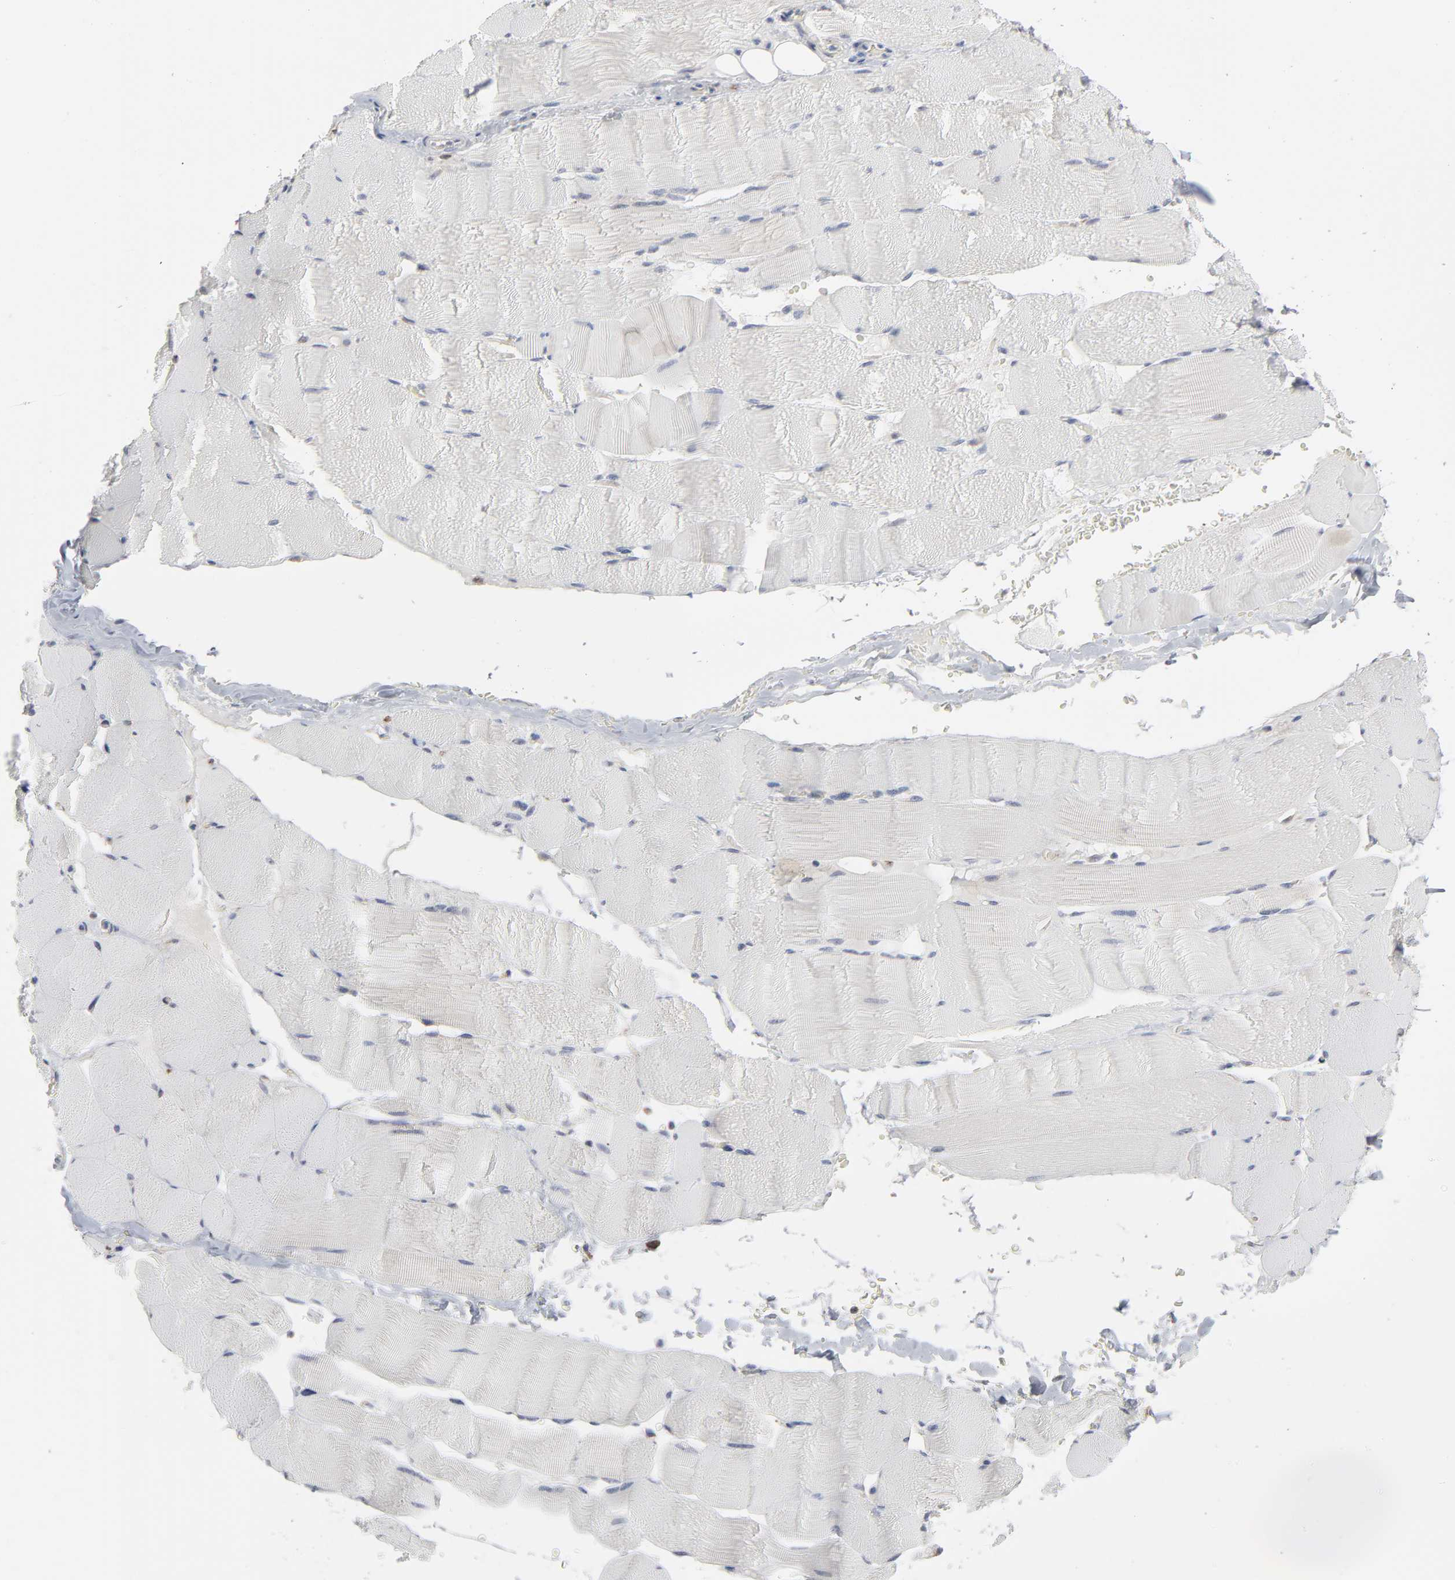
{"staining": {"intensity": "negative", "quantity": "none", "location": "none"}, "tissue": "skeletal muscle", "cell_type": "Myocytes", "image_type": "normal", "snomed": [{"axis": "morphology", "description": "Normal tissue, NOS"}, {"axis": "topography", "description": "Skeletal muscle"}], "caption": "Human skeletal muscle stained for a protein using IHC demonstrates no expression in myocytes.", "gene": "POMT2", "patient": {"sex": "male", "age": 62}}